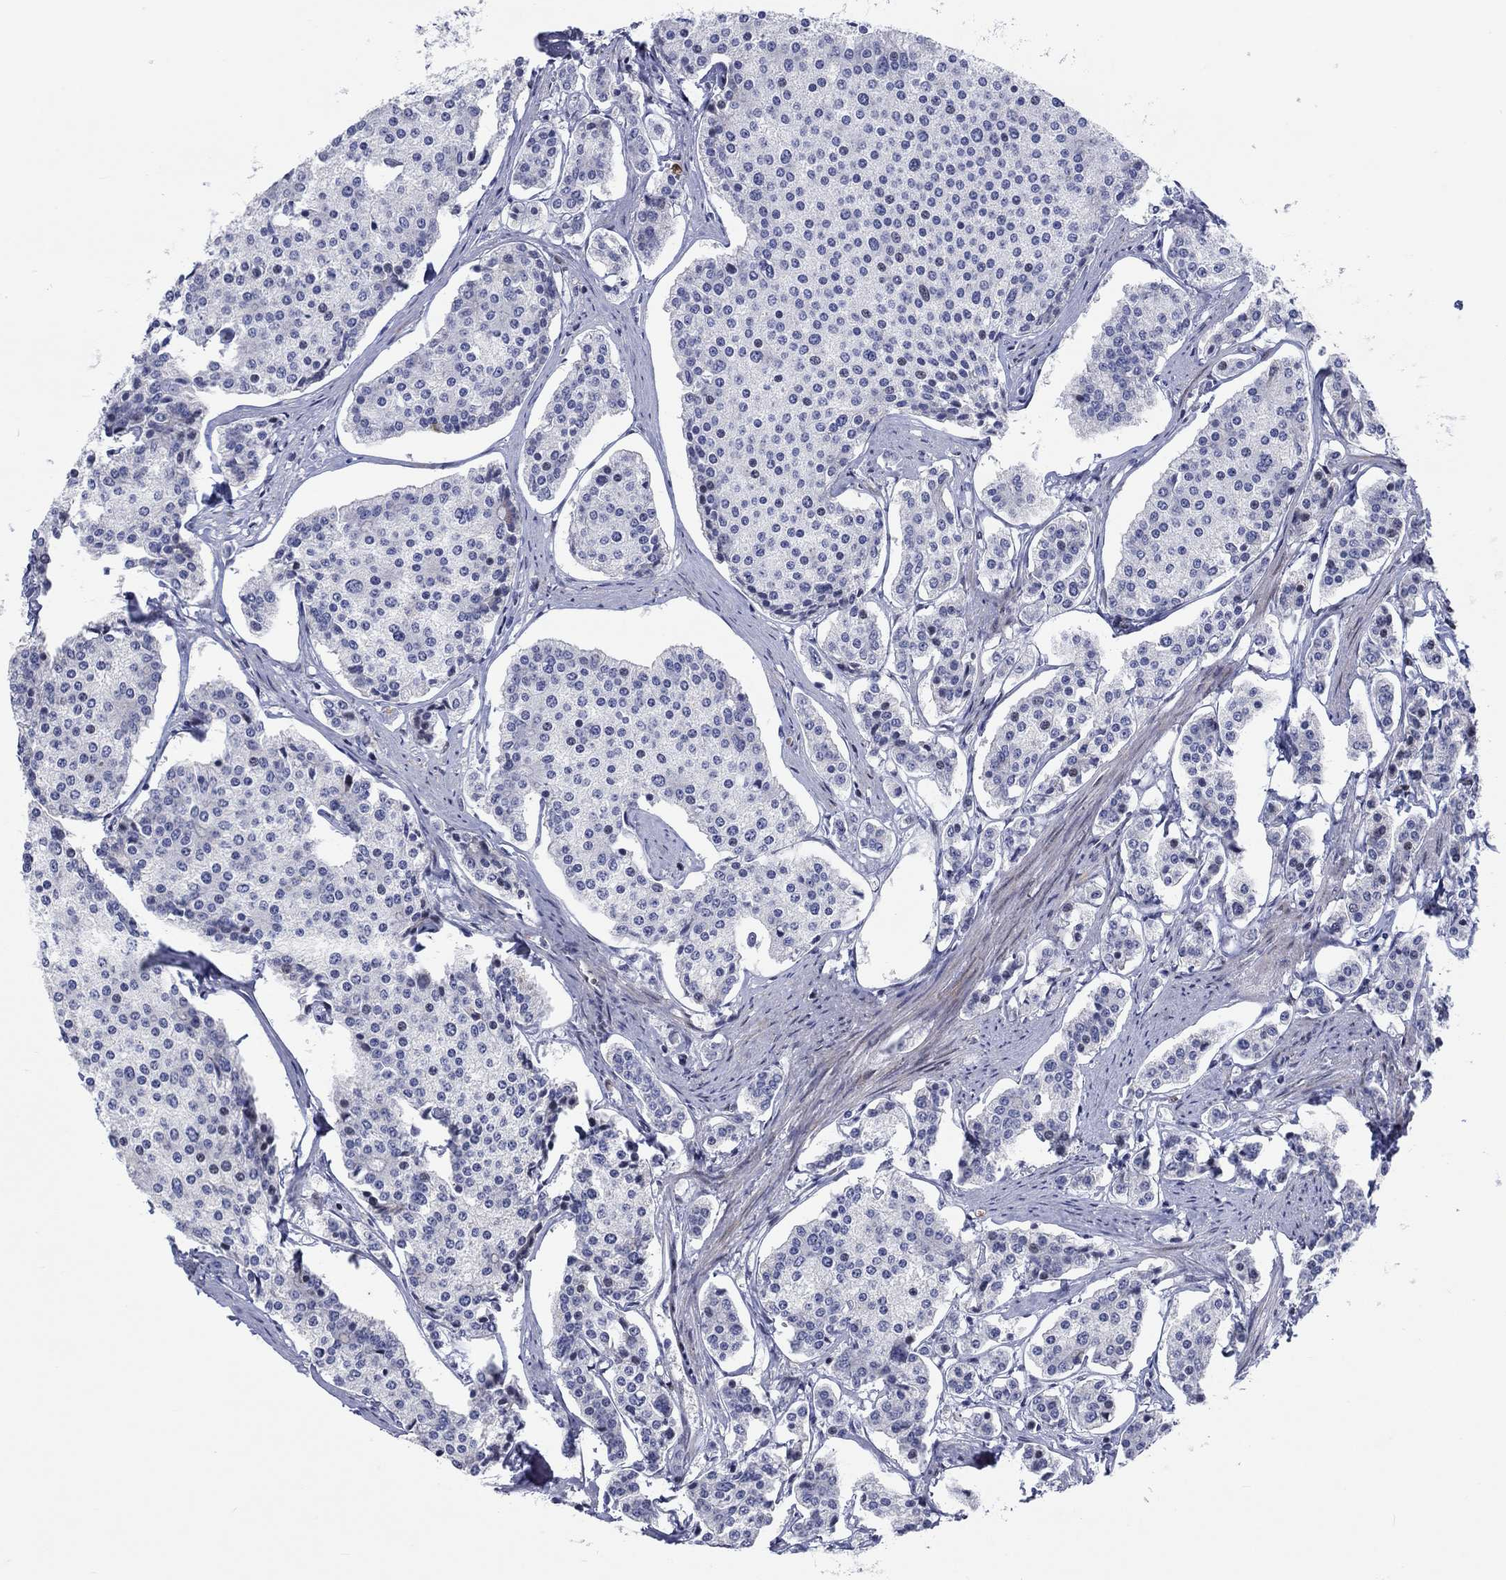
{"staining": {"intensity": "negative", "quantity": "none", "location": "none"}, "tissue": "carcinoid", "cell_type": "Tumor cells", "image_type": "cancer", "snomed": [{"axis": "morphology", "description": "Carcinoid, malignant, NOS"}, {"axis": "topography", "description": "Small intestine"}], "caption": "Immunohistochemistry (IHC) of carcinoid displays no expression in tumor cells.", "gene": "ARHGAP36", "patient": {"sex": "female", "age": 65}}